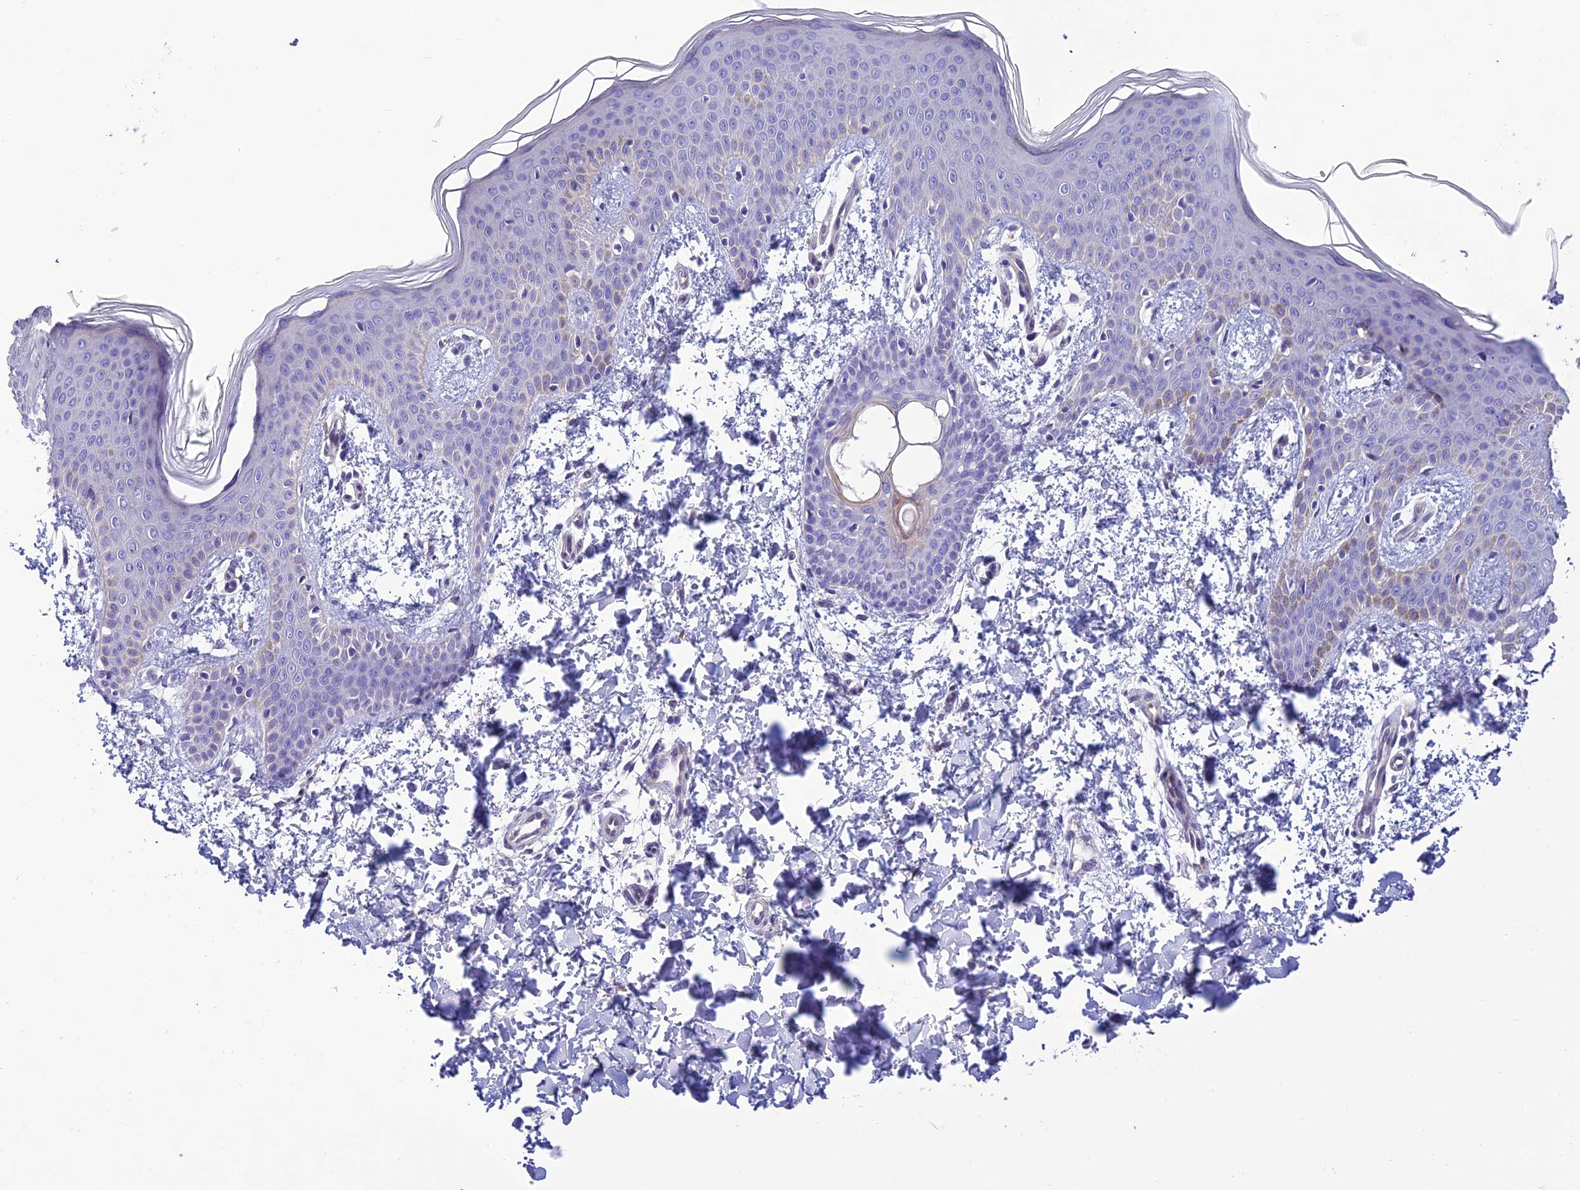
{"staining": {"intensity": "negative", "quantity": "none", "location": "none"}, "tissue": "skin", "cell_type": "Fibroblasts", "image_type": "normal", "snomed": [{"axis": "morphology", "description": "Normal tissue, NOS"}, {"axis": "topography", "description": "Skin"}], "caption": "An IHC micrograph of normal skin is shown. There is no staining in fibroblasts of skin.", "gene": "C17orf67", "patient": {"sex": "male", "age": 36}}